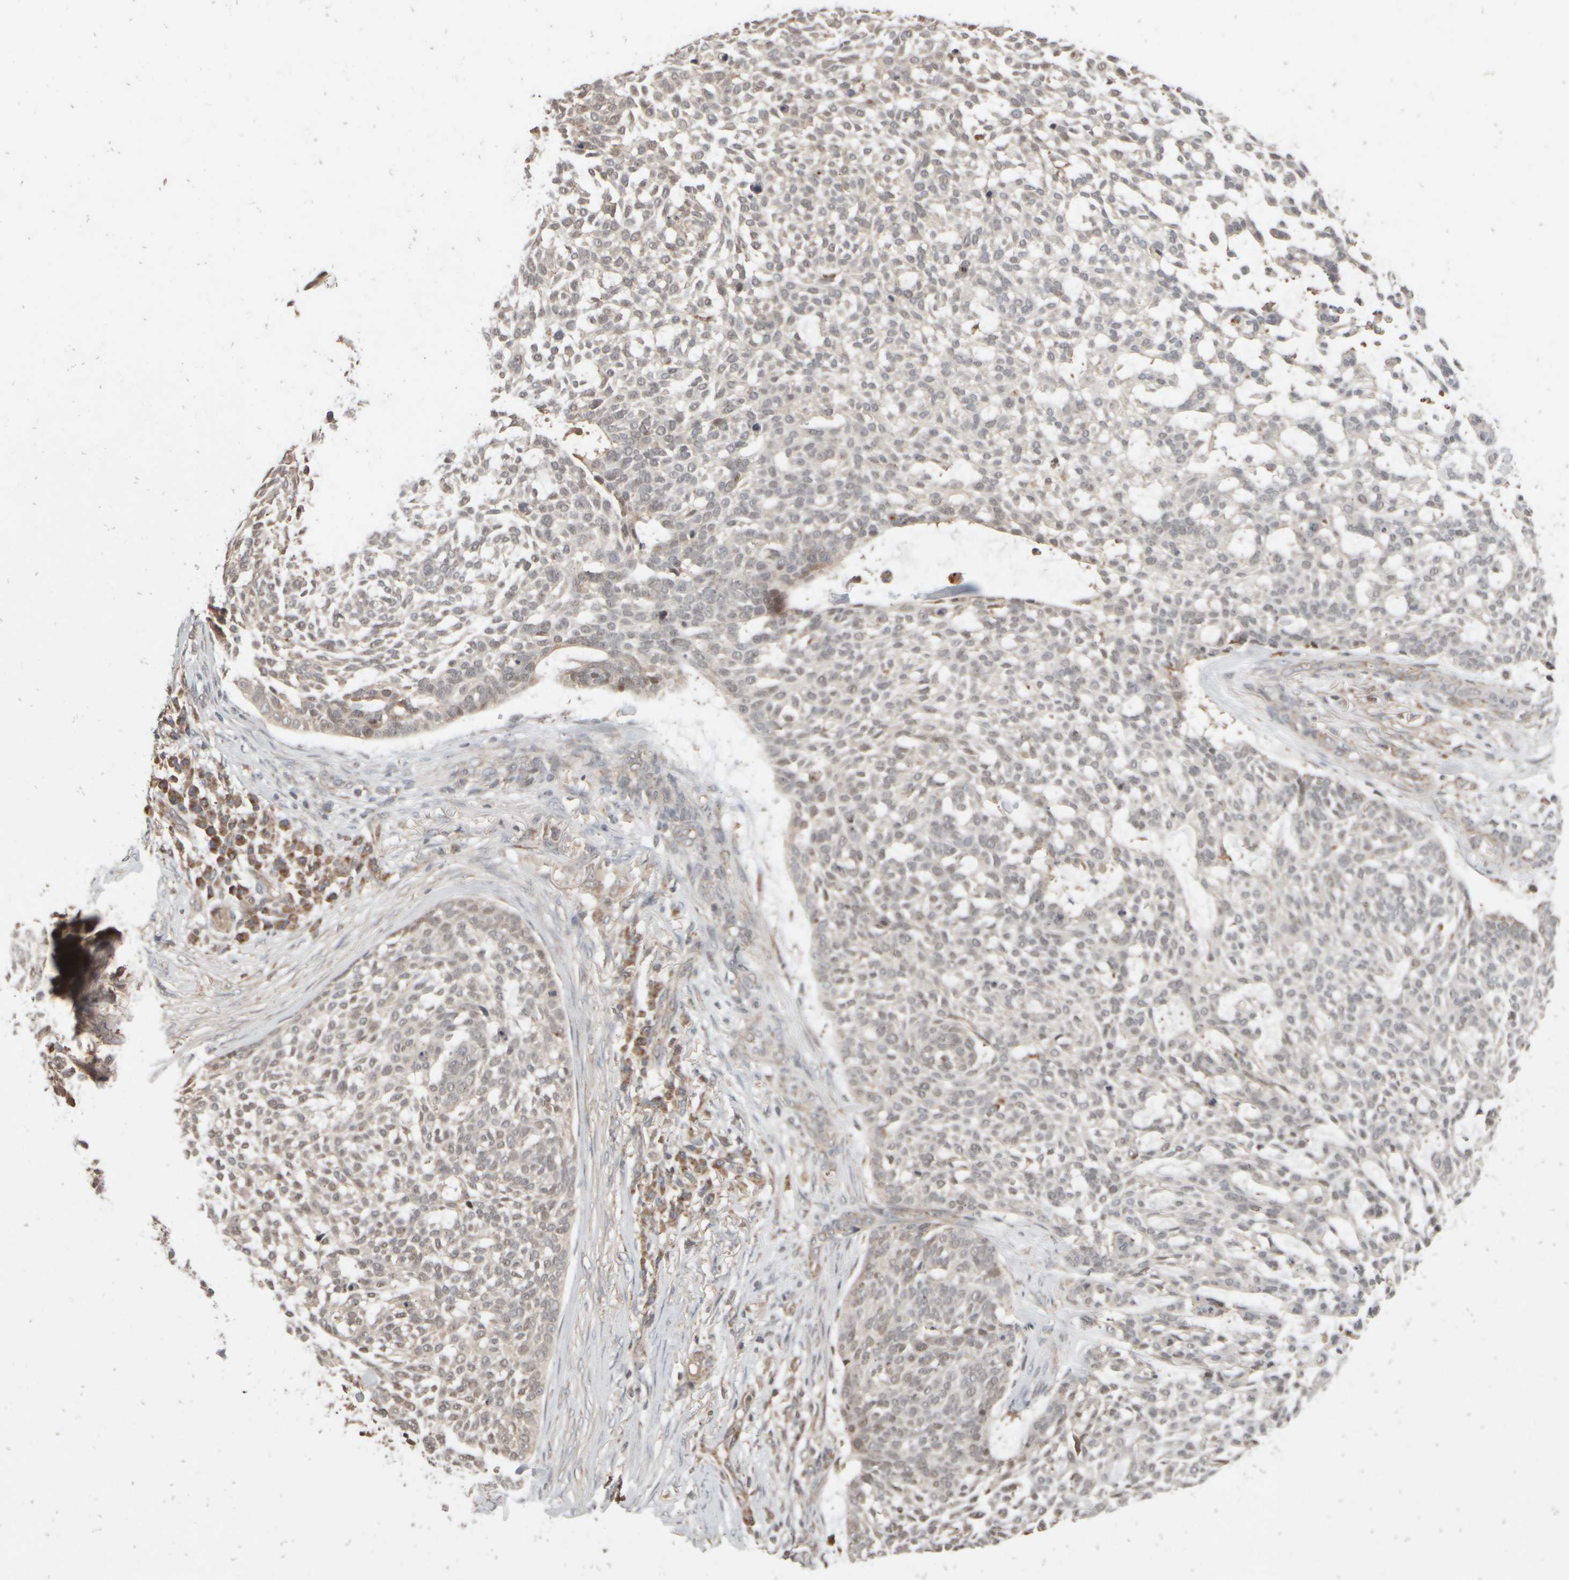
{"staining": {"intensity": "weak", "quantity": "<25%", "location": "nuclear"}, "tissue": "skin cancer", "cell_type": "Tumor cells", "image_type": "cancer", "snomed": [{"axis": "morphology", "description": "Basal cell carcinoma"}, {"axis": "topography", "description": "Skin"}], "caption": "Basal cell carcinoma (skin) stained for a protein using immunohistochemistry (IHC) demonstrates no staining tumor cells.", "gene": "ABHD11", "patient": {"sex": "female", "age": 64}}